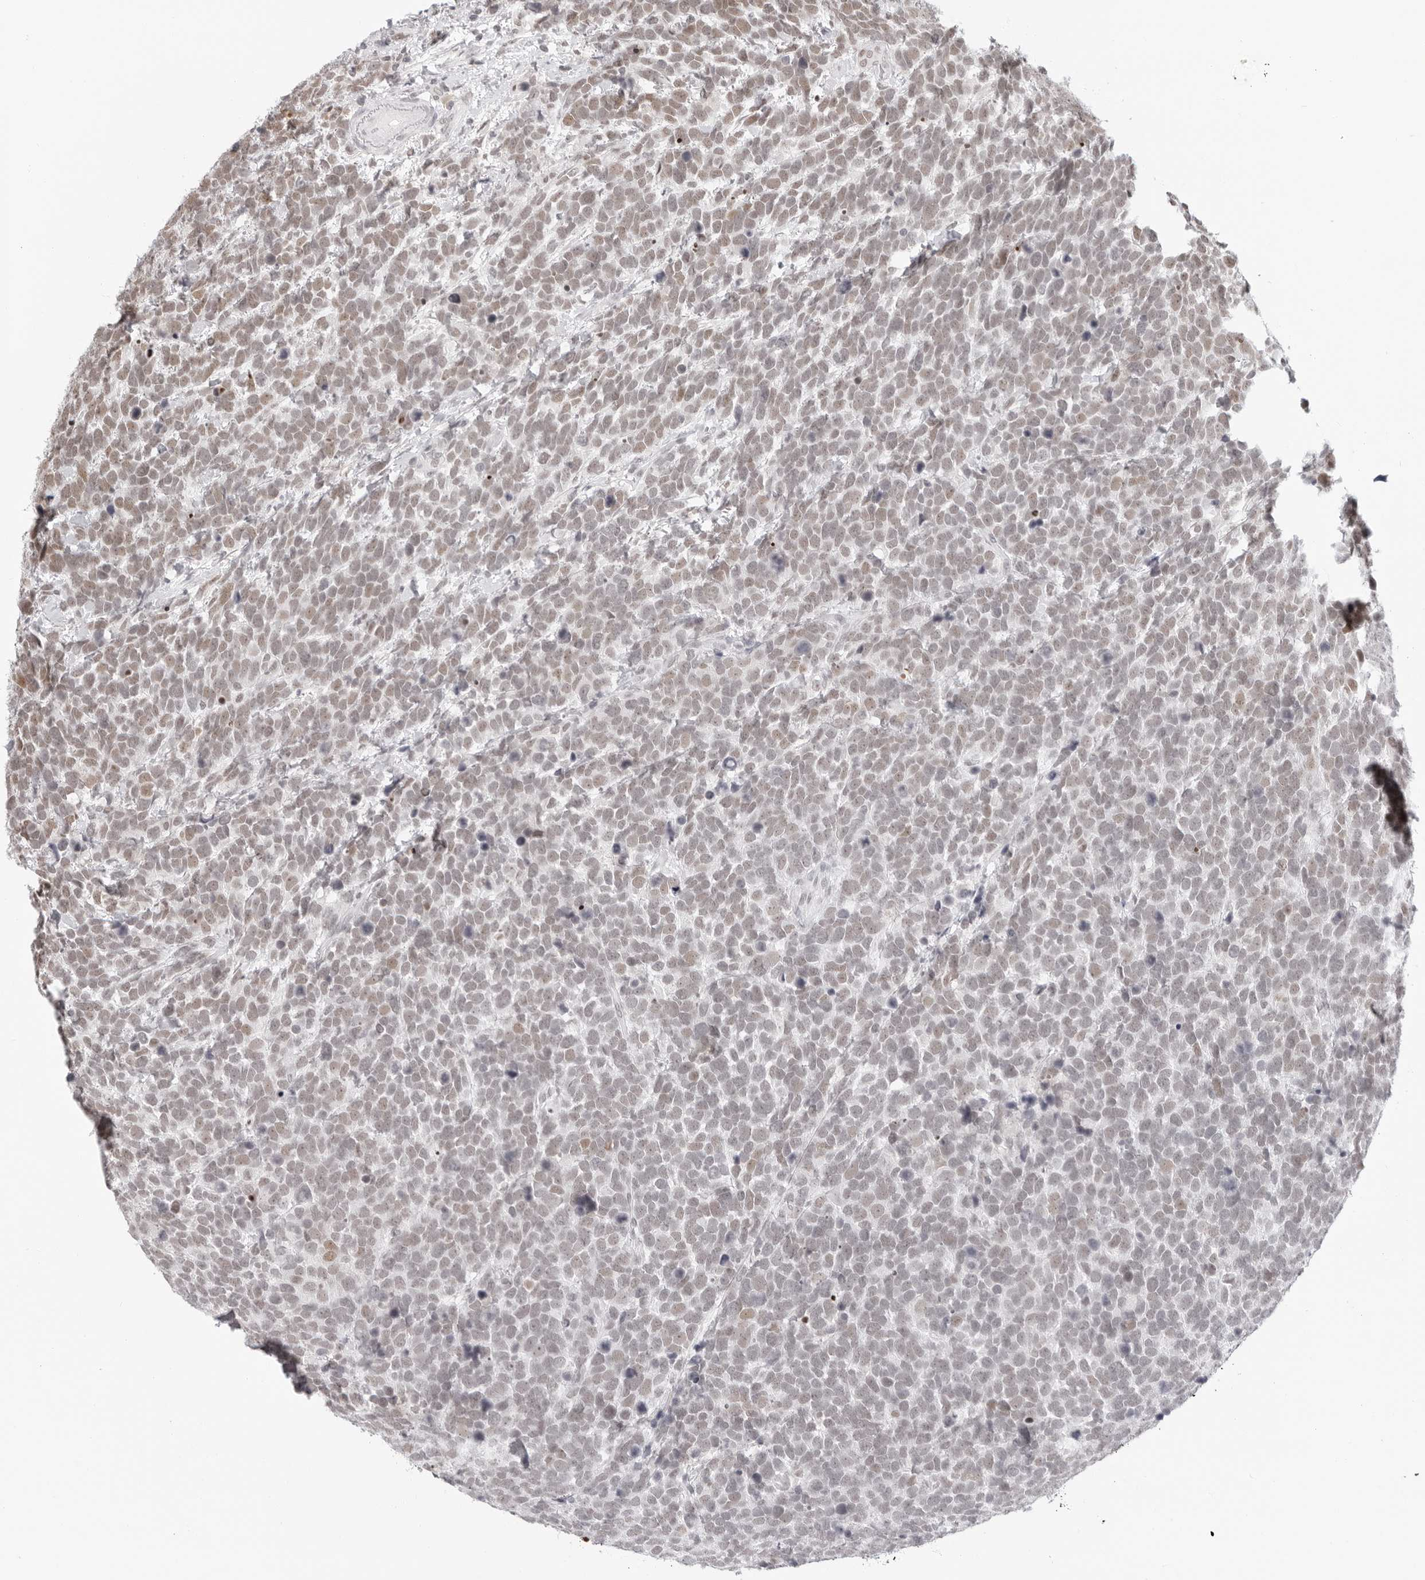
{"staining": {"intensity": "weak", "quantity": "<25%", "location": "nuclear"}, "tissue": "urothelial cancer", "cell_type": "Tumor cells", "image_type": "cancer", "snomed": [{"axis": "morphology", "description": "Urothelial carcinoma, High grade"}, {"axis": "topography", "description": "Urinary bladder"}], "caption": "This is a photomicrograph of immunohistochemistry (IHC) staining of urothelial carcinoma (high-grade), which shows no expression in tumor cells.", "gene": "MSH6", "patient": {"sex": "female", "age": 82}}